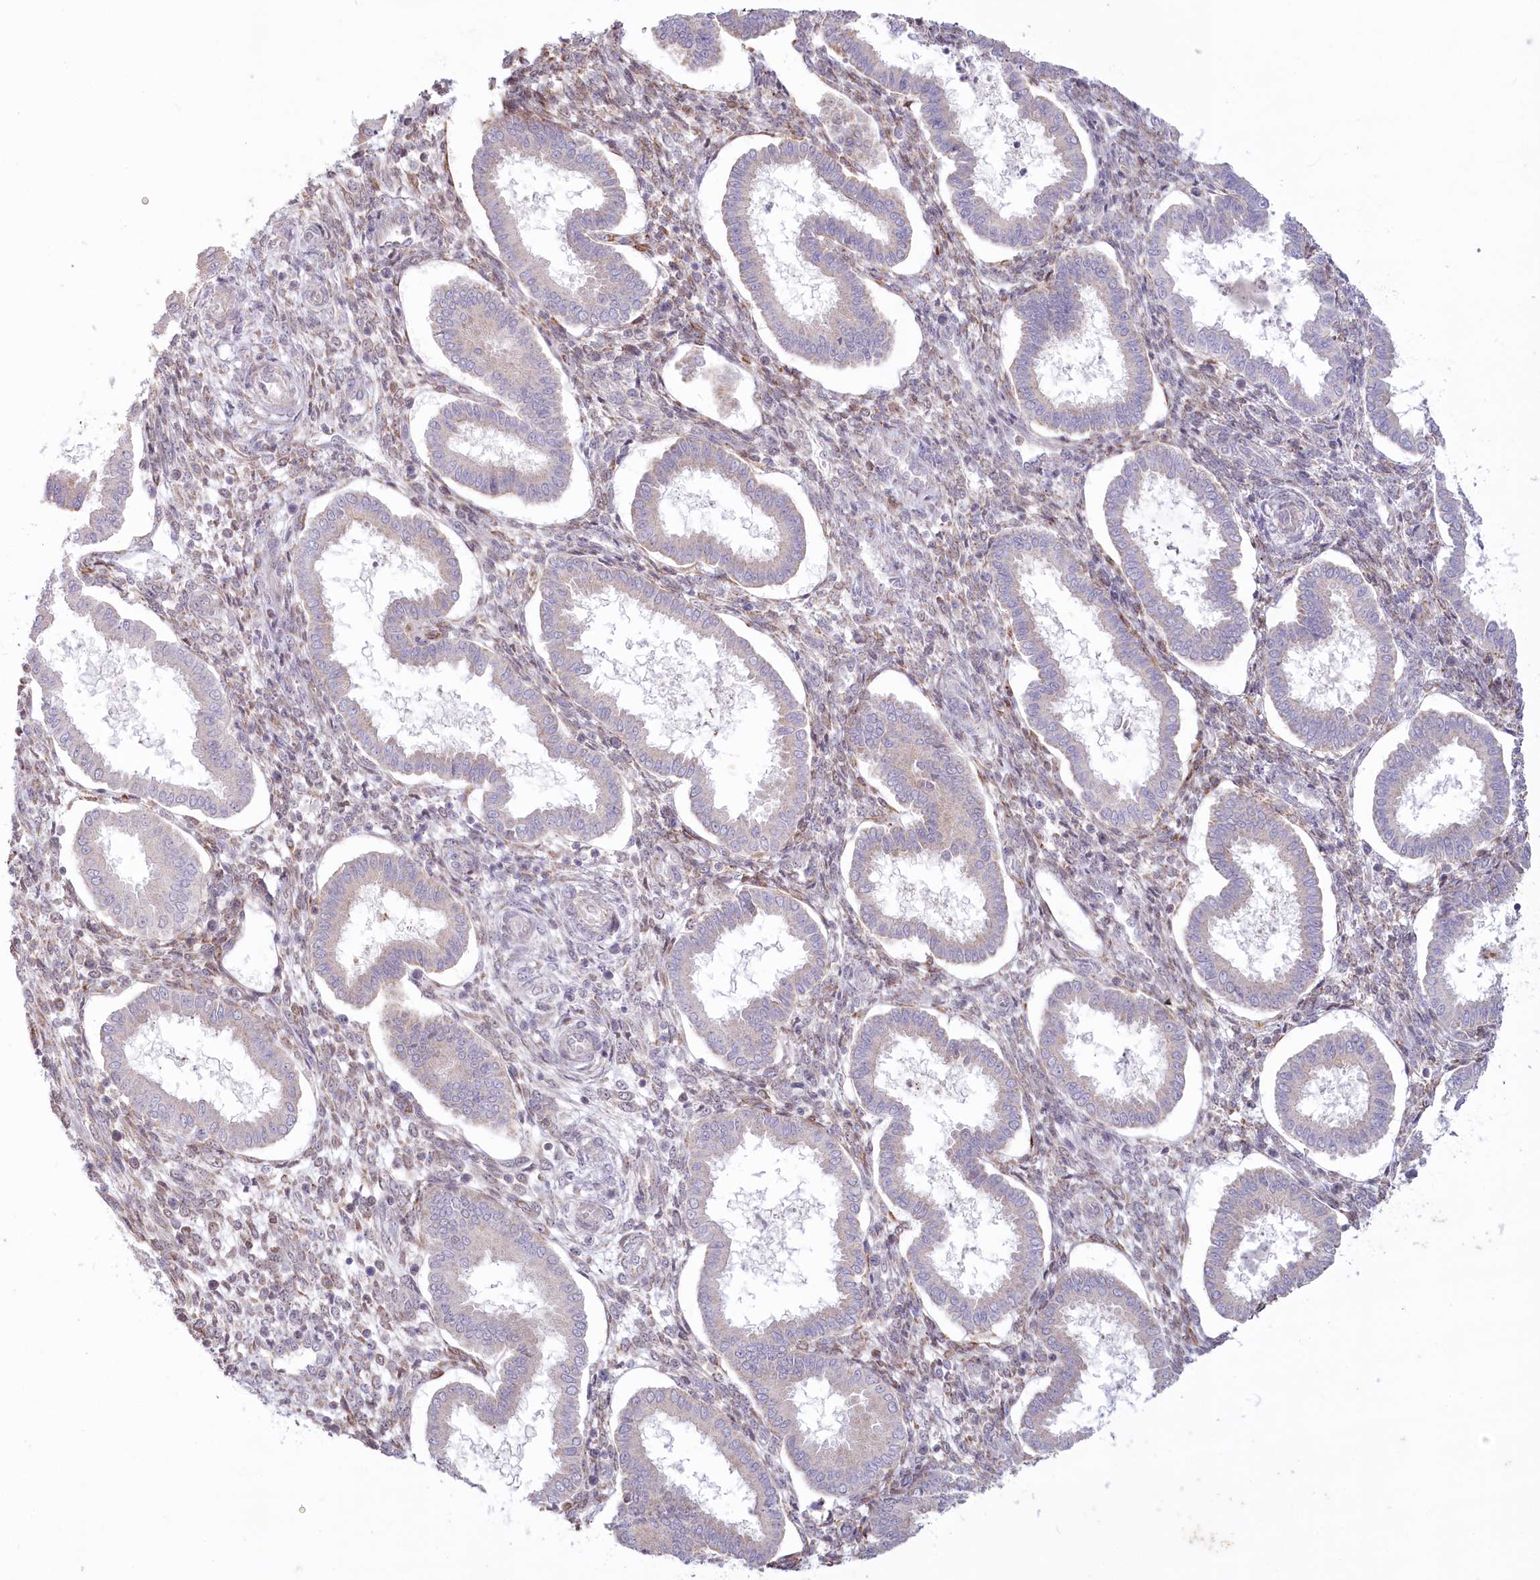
{"staining": {"intensity": "strong", "quantity": "<25%", "location": "cytoplasmic/membranous"}, "tissue": "endometrium", "cell_type": "Cells in endometrial stroma", "image_type": "normal", "snomed": [{"axis": "morphology", "description": "Normal tissue, NOS"}, {"axis": "topography", "description": "Endometrium"}], "caption": "Approximately <25% of cells in endometrial stroma in benign endometrium display strong cytoplasmic/membranous protein expression as visualized by brown immunohistochemical staining.", "gene": "MTG1", "patient": {"sex": "female", "age": 24}}